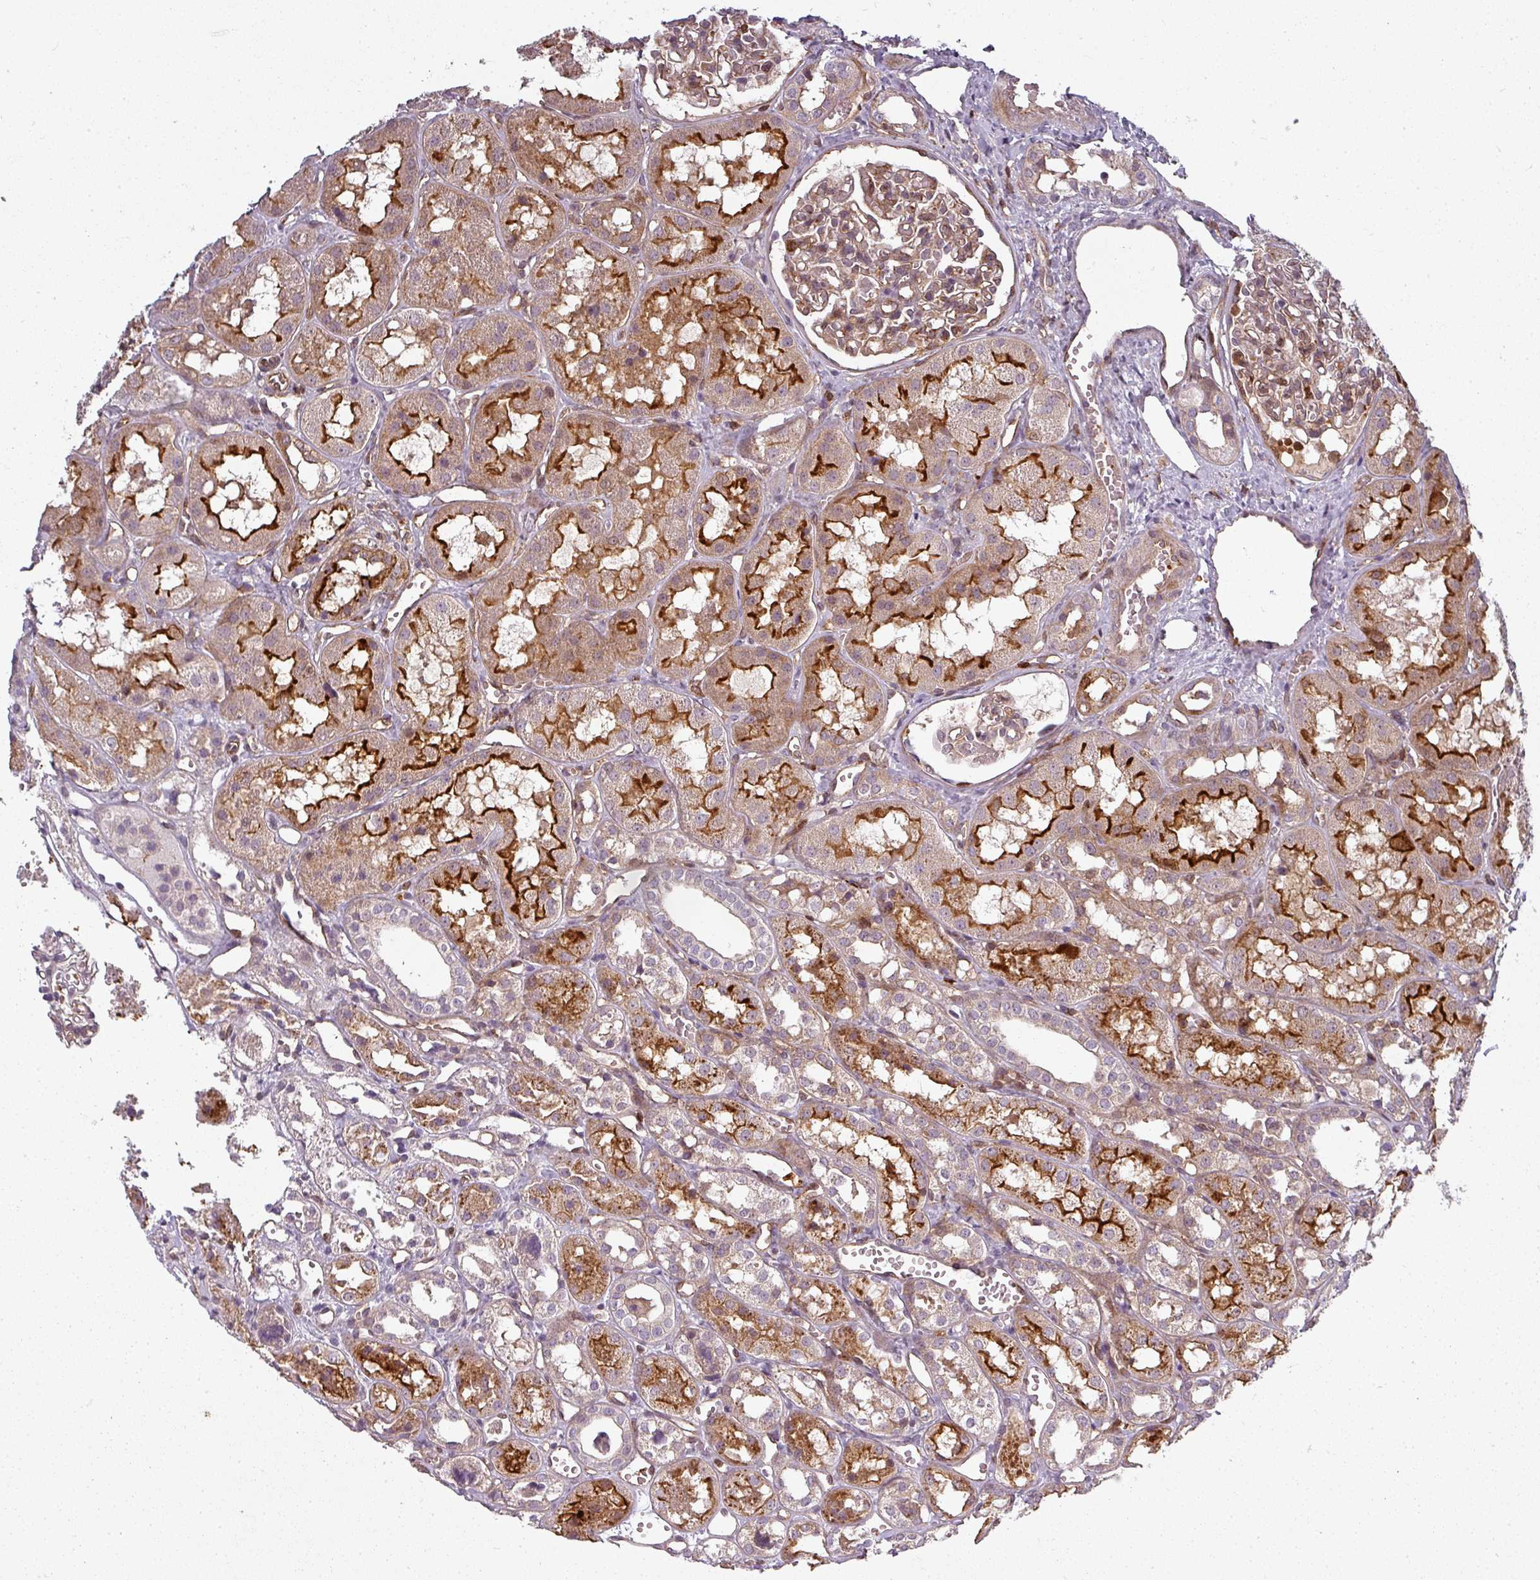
{"staining": {"intensity": "moderate", "quantity": "<25%", "location": "cytoplasmic/membranous"}, "tissue": "kidney", "cell_type": "Cells in glomeruli", "image_type": "normal", "snomed": [{"axis": "morphology", "description": "Normal tissue, NOS"}, {"axis": "topography", "description": "Kidney"}], "caption": "Benign kidney demonstrates moderate cytoplasmic/membranous positivity in about <25% of cells in glomeruli, visualized by immunohistochemistry. (Stains: DAB in brown, nuclei in blue, Microscopy: brightfield microscopy at high magnification).", "gene": "CLIC1", "patient": {"sex": "male", "age": 16}}